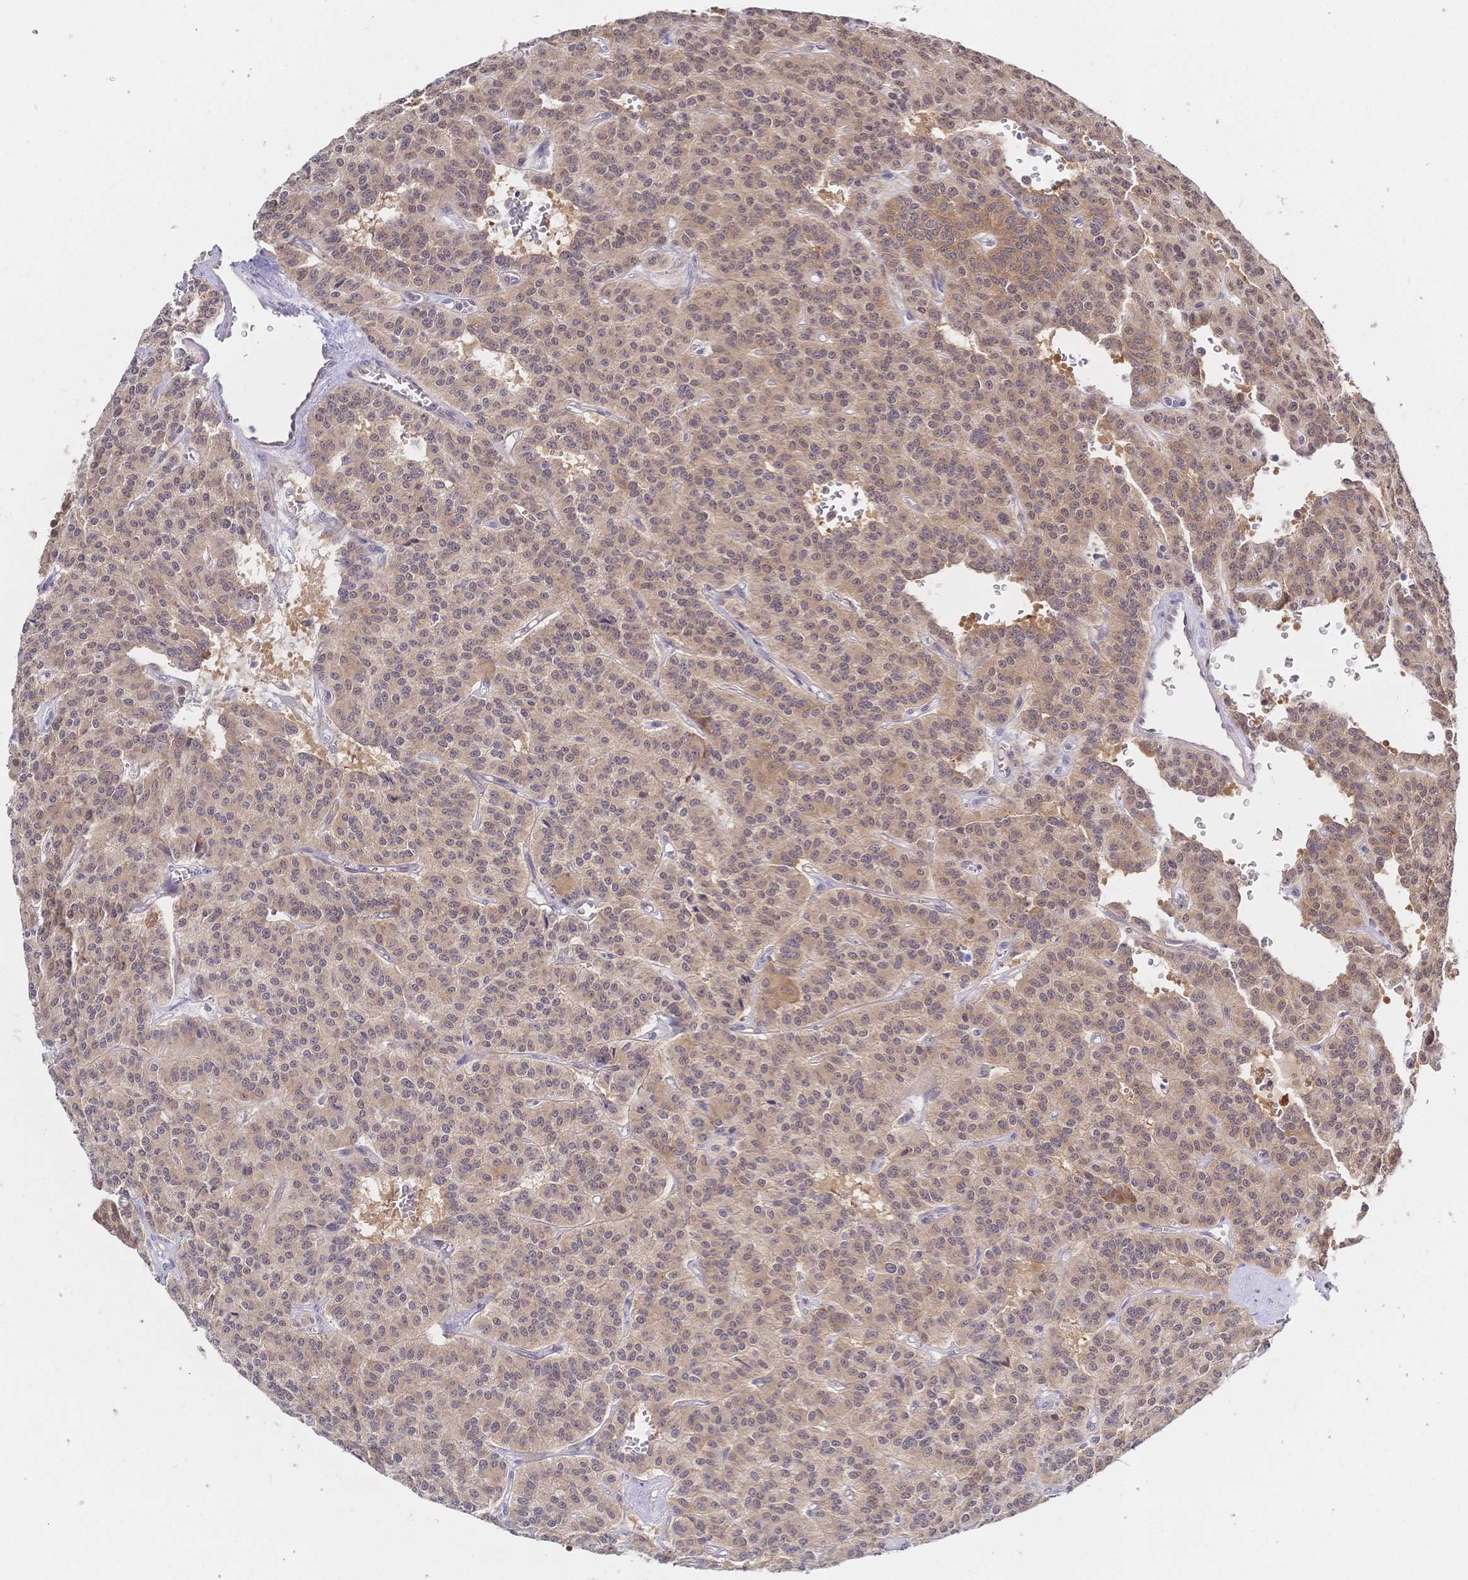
{"staining": {"intensity": "moderate", "quantity": ">75%", "location": "cytoplasmic/membranous,nuclear"}, "tissue": "carcinoid", "cell_type": "Tumor cells", "image_type": "cancer", "snomed": [{"axis": "morphology", "description": "Carcinoid, malignant, NOS"}, {"axis": "topography", "description": "Lung"}], "caption": "Carcinoid stained with DAB (3,3'-diaminobenzidine) immunohistochemistry (IHC) shows medium levels of moderate cytoplasmic/membranous and nuclear positivity in about >75% of tumor cells.", "gene": "LMO4", "patient": {"sex": "female", "age": 71}}